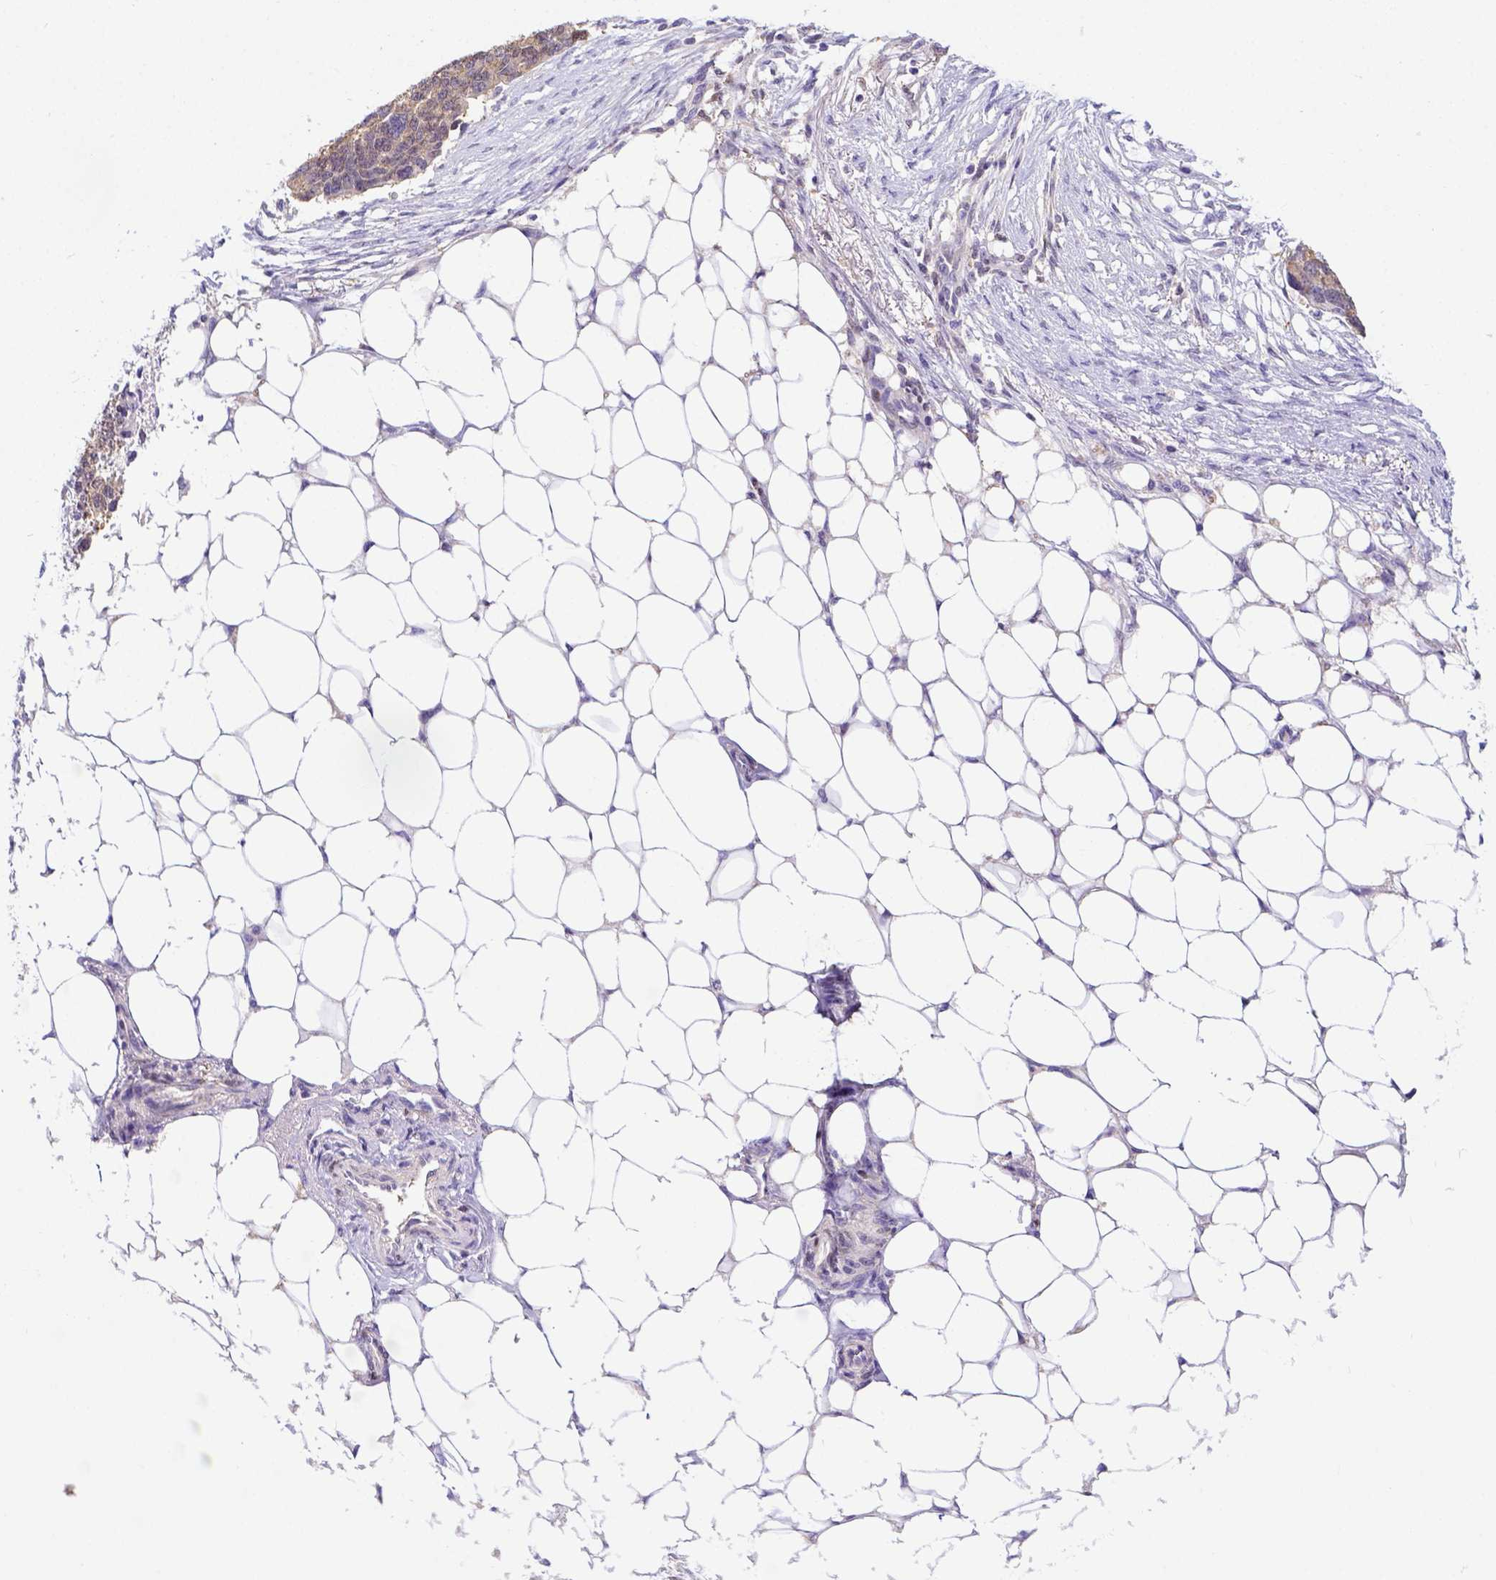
{"staining": {"intensity": "weak", "quantity": "<25%", "location": "cytoplasmic/membranous"}, "tissue": "ovarian cancer", "cell_type": "Tumor cells", "image_type": "cancer", "snomed": [{"axis": "morphology", "description": "Cystadenocarcinoma, serous, NOS"}, {"axis": "topography", "description": "Ovary"}], "caption": "High magnification brightfield microscopy of ovarian cancer stained with DAB (3,3'-diaminobenzidine) (brown) and counterstained with hematoxylin (blue): tumor cells show no significant expression.", "gene": "BTN1A1", "patient": {"sex": "female", "age": 69}}